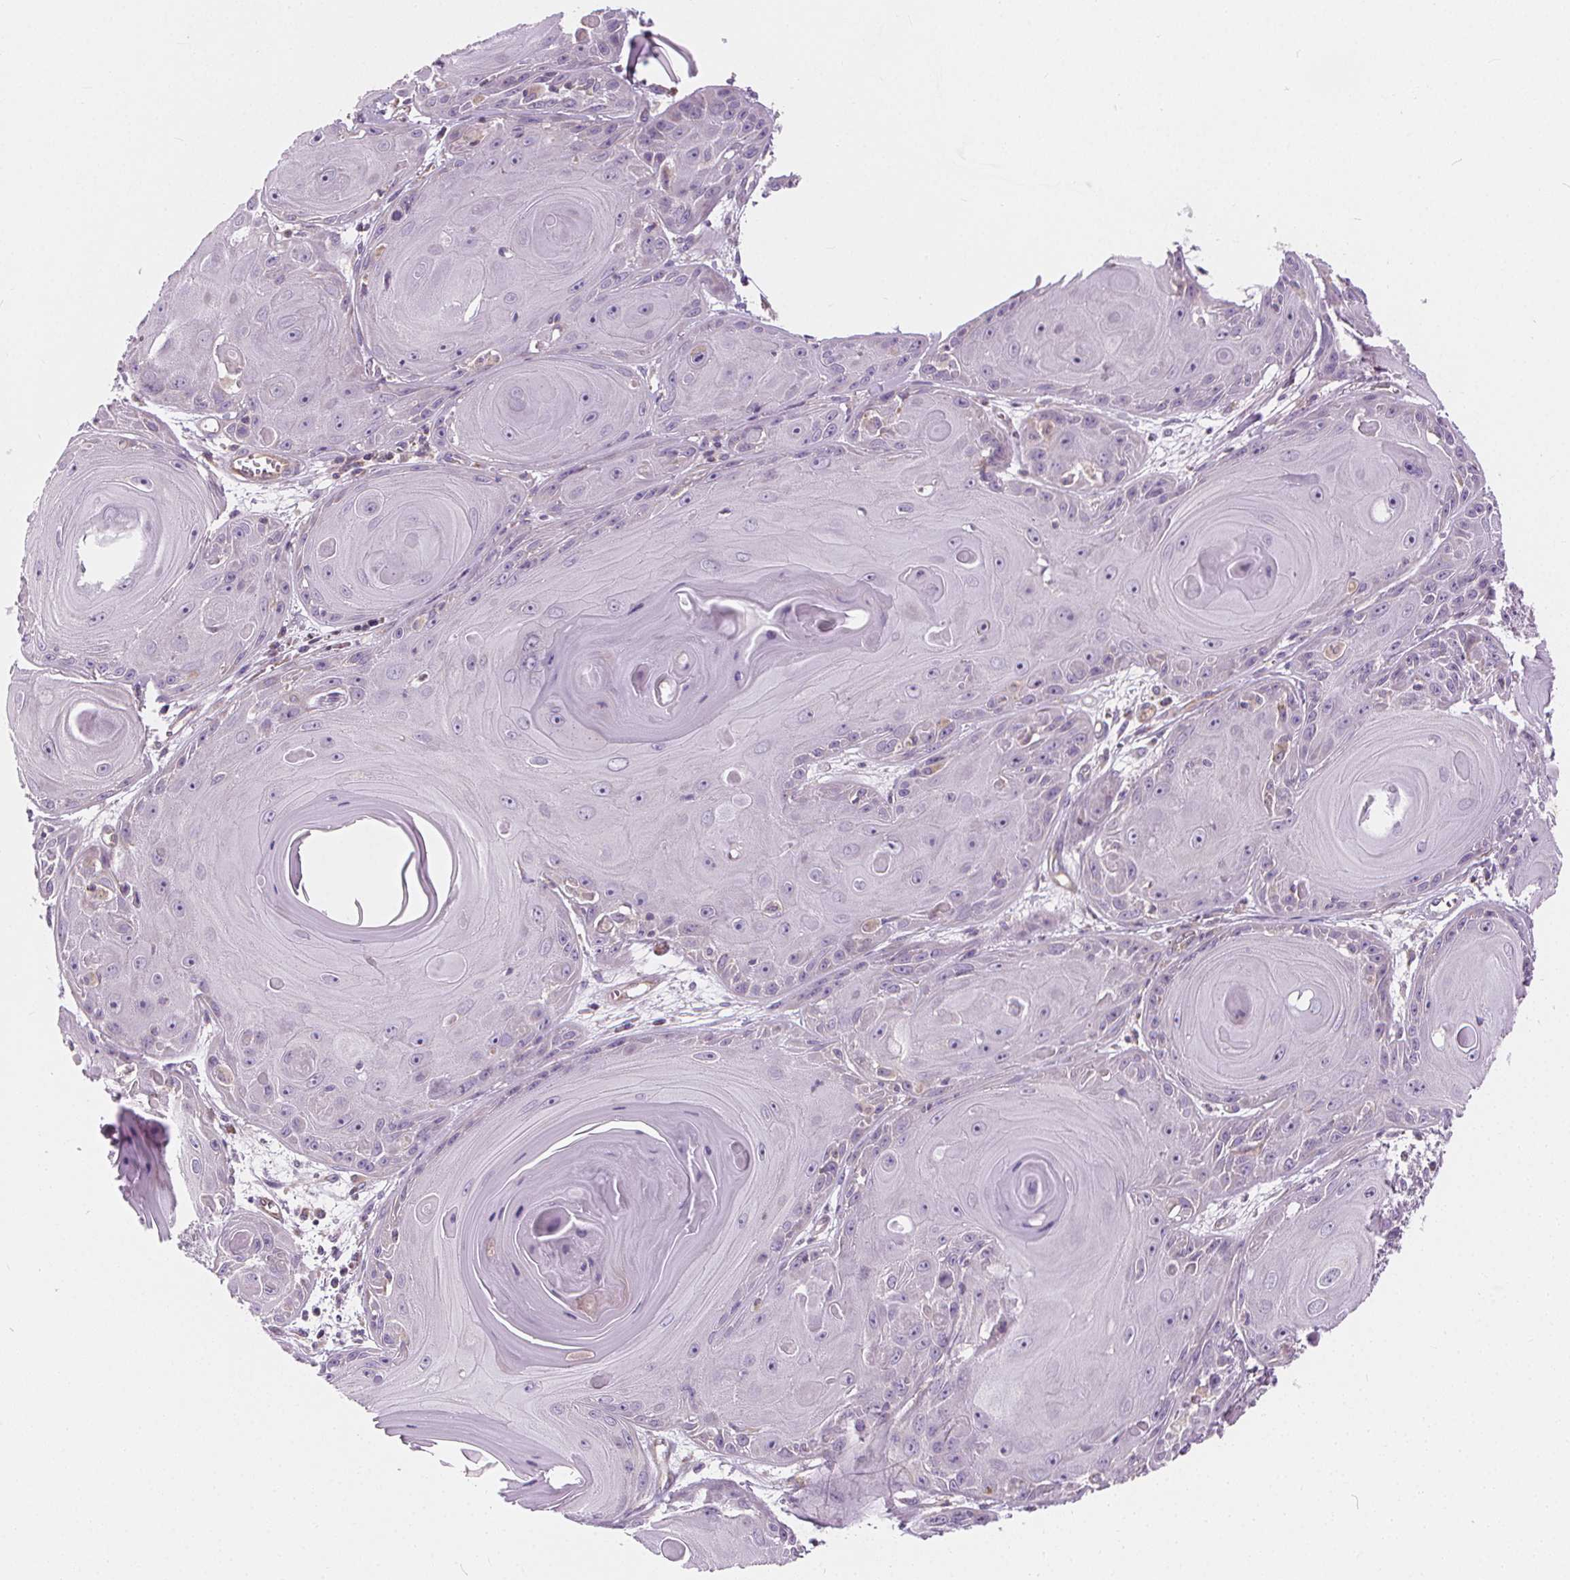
{"staining": {"intensity": "negative", "quantity": "none", "location": "none"}, "tissue": "skin cancer", "cell_type": "Tumor cells", "image_type": "cancer", "snomed": [{"axis": "morphology", "description": "Squamous cell carcinoma, NOS"}, {"axis": "topography", "description": "Skin"}, {"axis": "topography", "description": "Vulva"}], "caption": "This photomicrograph is of skin cancer stained with immunohistochemistry to label a protein in brown with the nuclei are counter-stained blue. There is no staining in tumor cells. The staining is performed using DAB (3,3'-diaminobenzidine) brown chromogen with nuclei counter-stained in using hematoxylin.", "gene": "RAB20", "patient": {"sex": "female", "age": 85}}